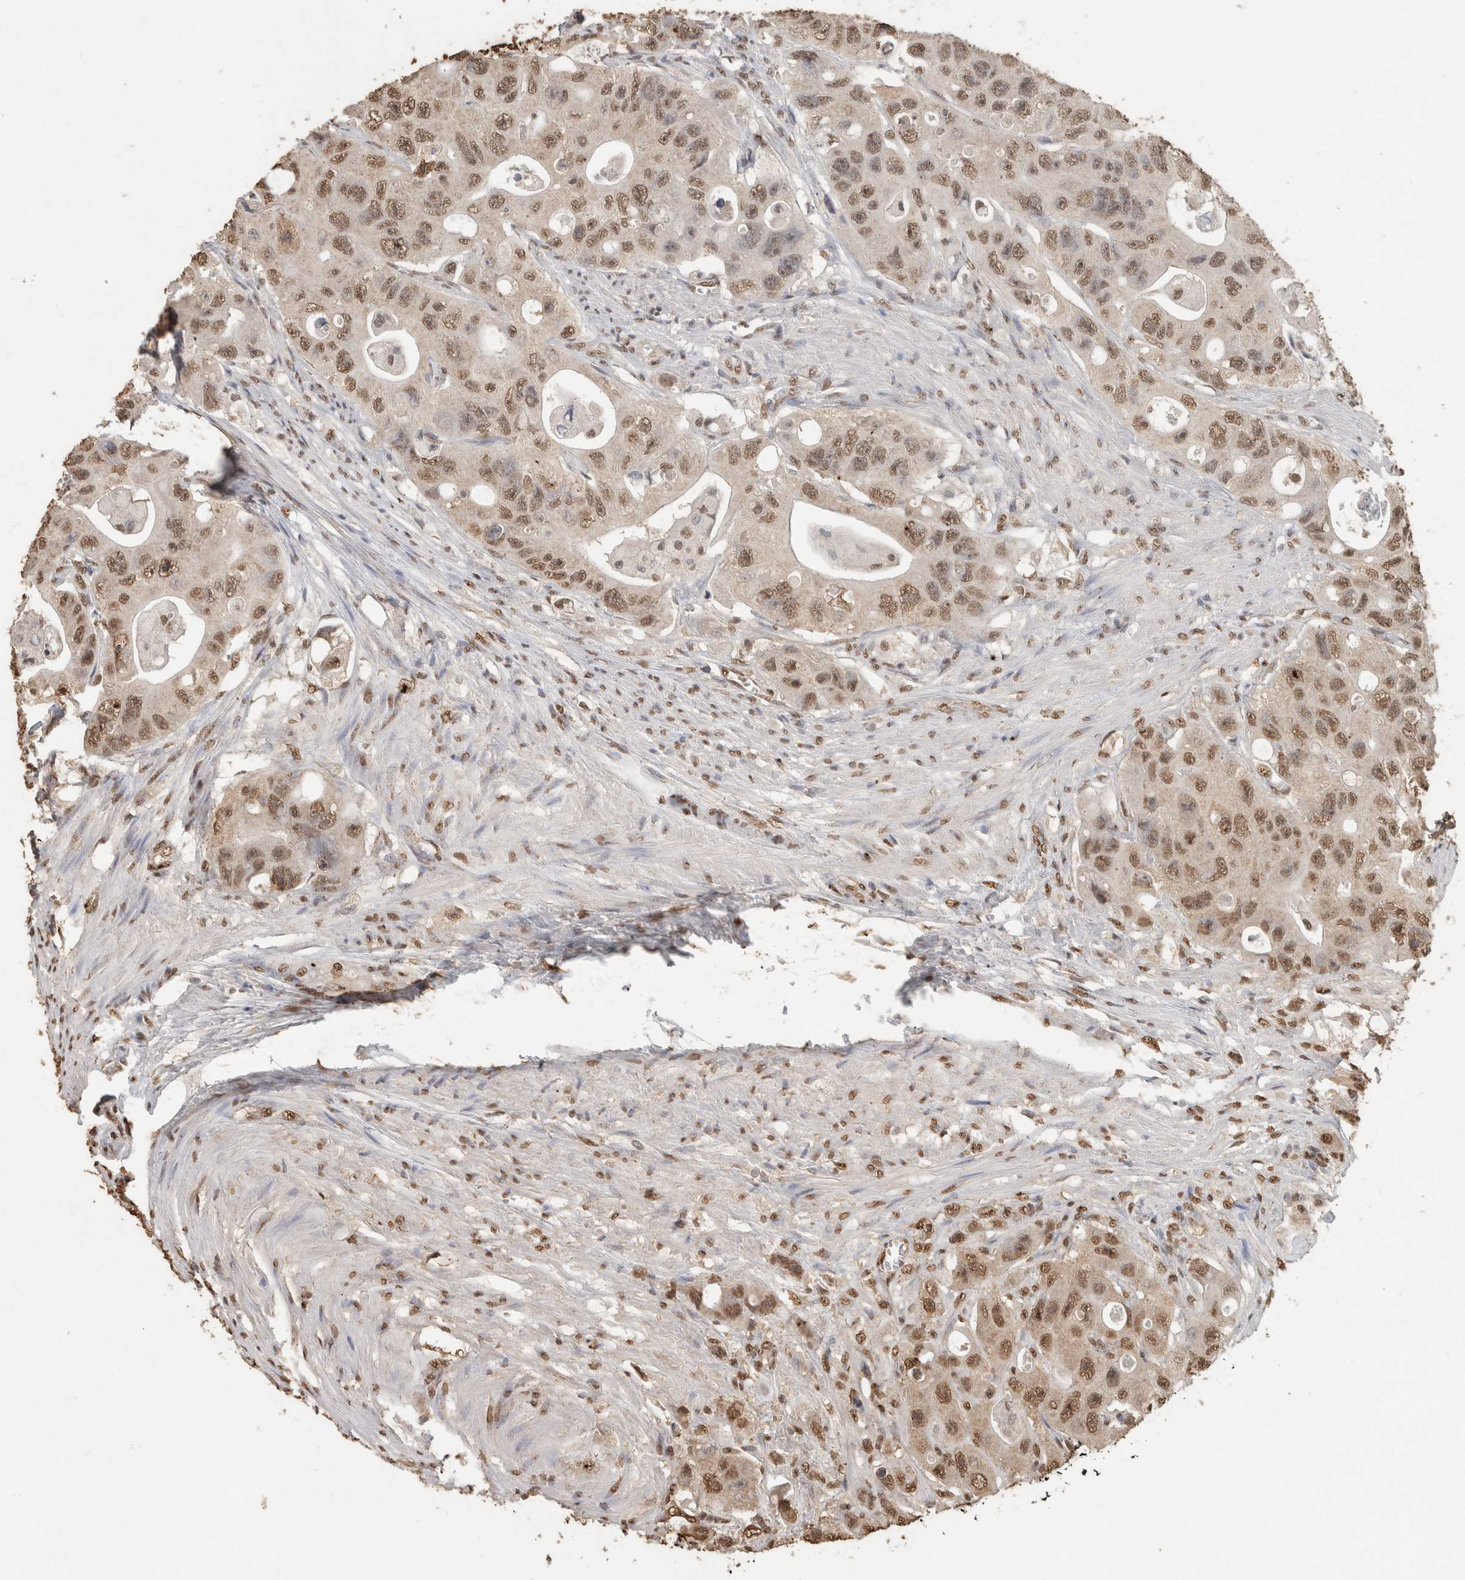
{"staining": {"intensity": "moderate", "quantity": ">75%", "location": "nuclear"}, "tissue": "colorectal cancer", "cell_type": "Tumor cells", "image_type": "cancer", "snomed": [{"axis": "morphology", "description": "Adenocarcinoma, NOS"}, {"axis": "topography", "description": "Colon"}], "caption": "The histopathology image exhibits staining of adenocarcinoma (colorectal), revealing moderate nuclear protein expression (brown color) within tumor cells.", "gene": "HAND2", "patient": {"sex": "female", "age": 46}}